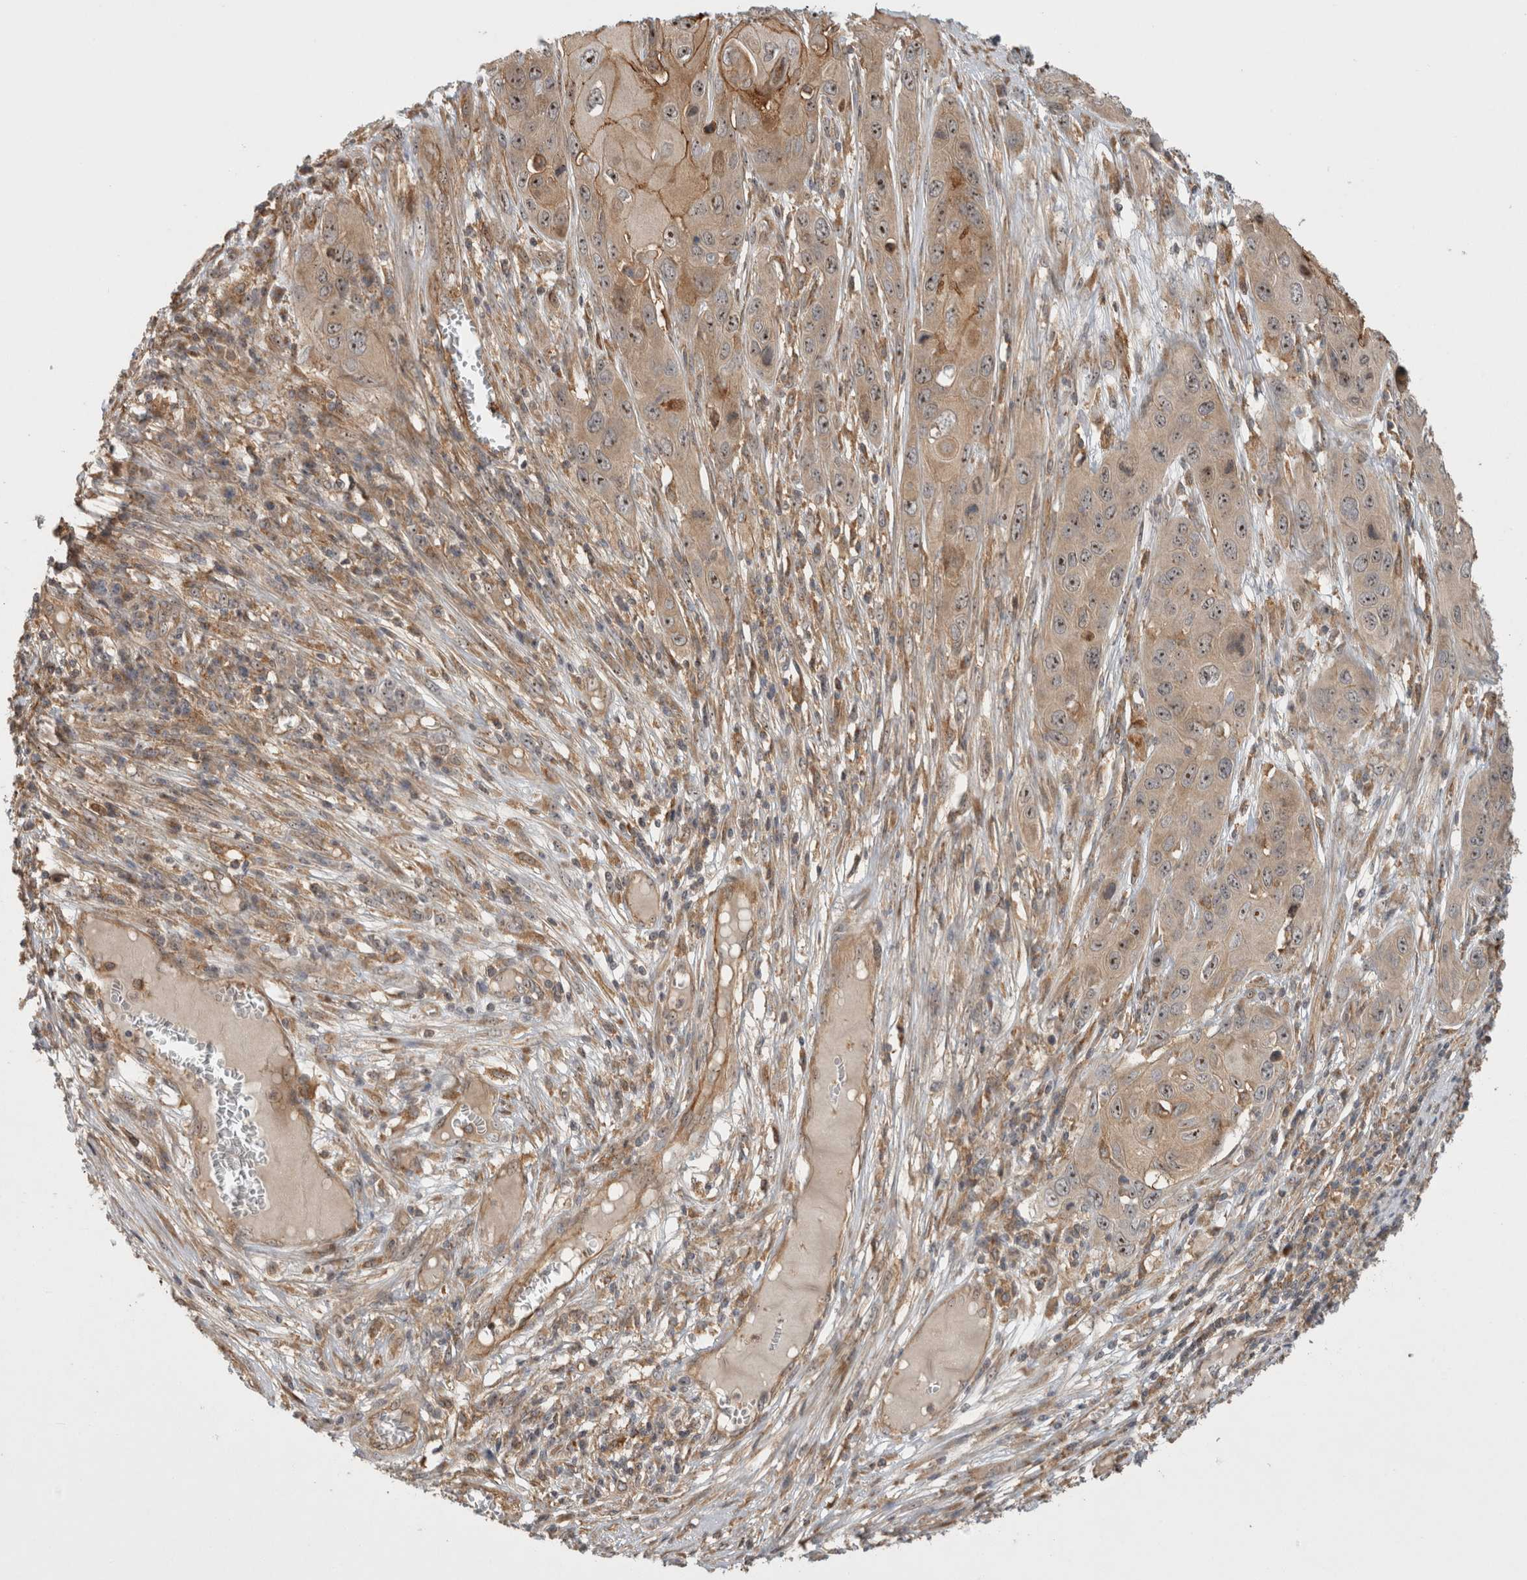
{"staining": {"intensity": "moderate", "quantity": ">75%", "location": "cytoplasmic/membranous,nuclear"}, "tissue": "skin cancer", "cell_type": "Tumor cells", "image_type": "cancer", "snomed": [{"axis": "morphology", "description": "Squamous cell carcinoma, NOS"}, {"axis": "topography", "description": "Skin"}], "caption": "This micrograph shows immunohistochemistry (IHC) staining of skin cancer, with medium moderate cytoplasmic/membranous and nuclear staining in approximately >75% of tumor cells.", "gene": "WASF2", "patient": {"sex": "male", "age": 55}}